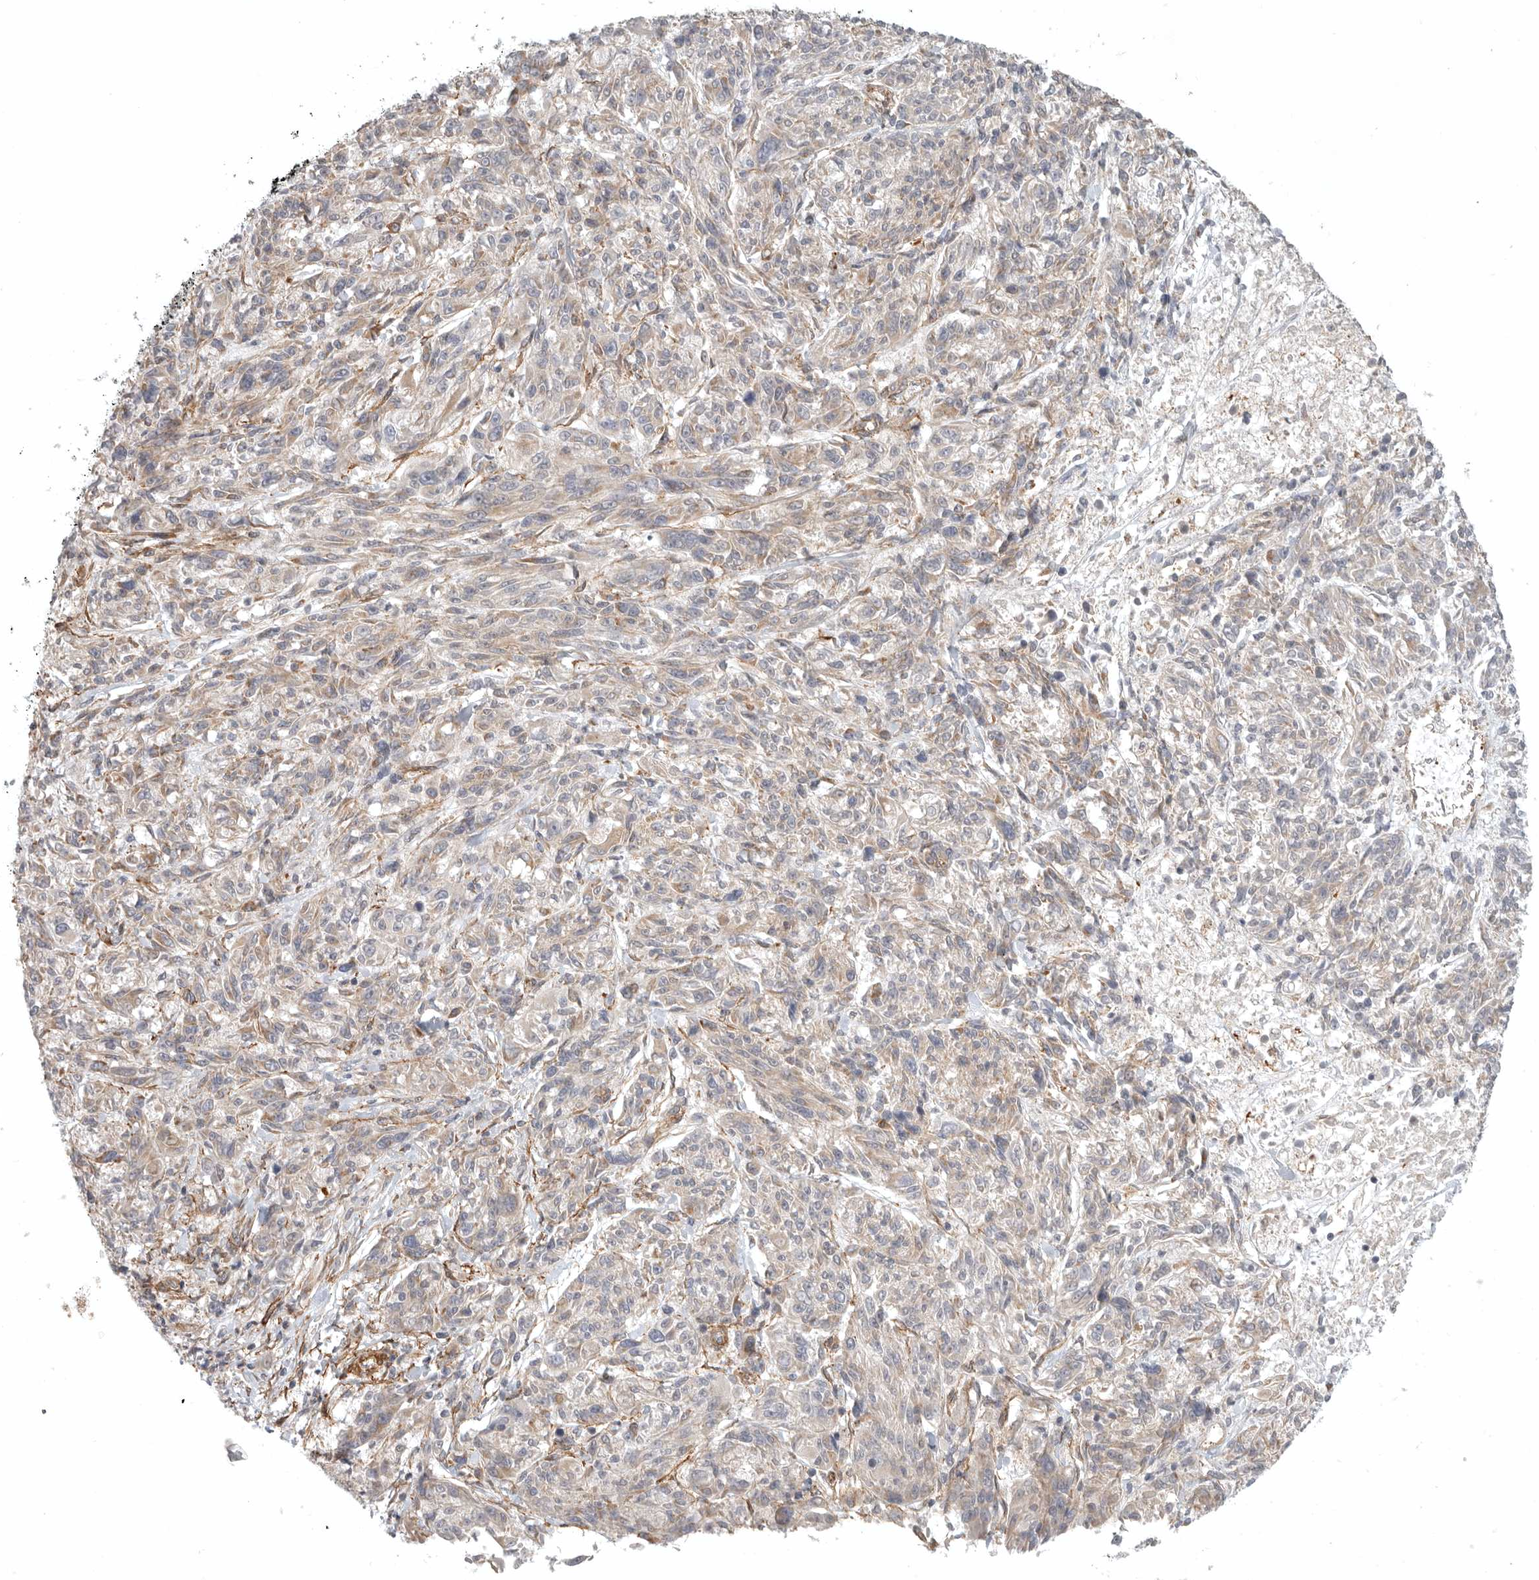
{"staining": {"intensity": "negative", "quantity": "none", "location": "none"}, "tissue": "melanoma", "cell_type": "Tumor cells", "image_type": "cancer", "snomed": [{"axis": "morphology", "description": "Malignant melanoma, NOS"}, {"axis": "topography", "description": "Skin"}], "caption": "High magnification brightfield microscopy of malignant melanoma stained with DAB (brown) and counterstained with hematoxylin (blue): tumor cells show no significant positivity.", "gene": "LONRF1", "patient": {"sex": "male", "age": 53}}